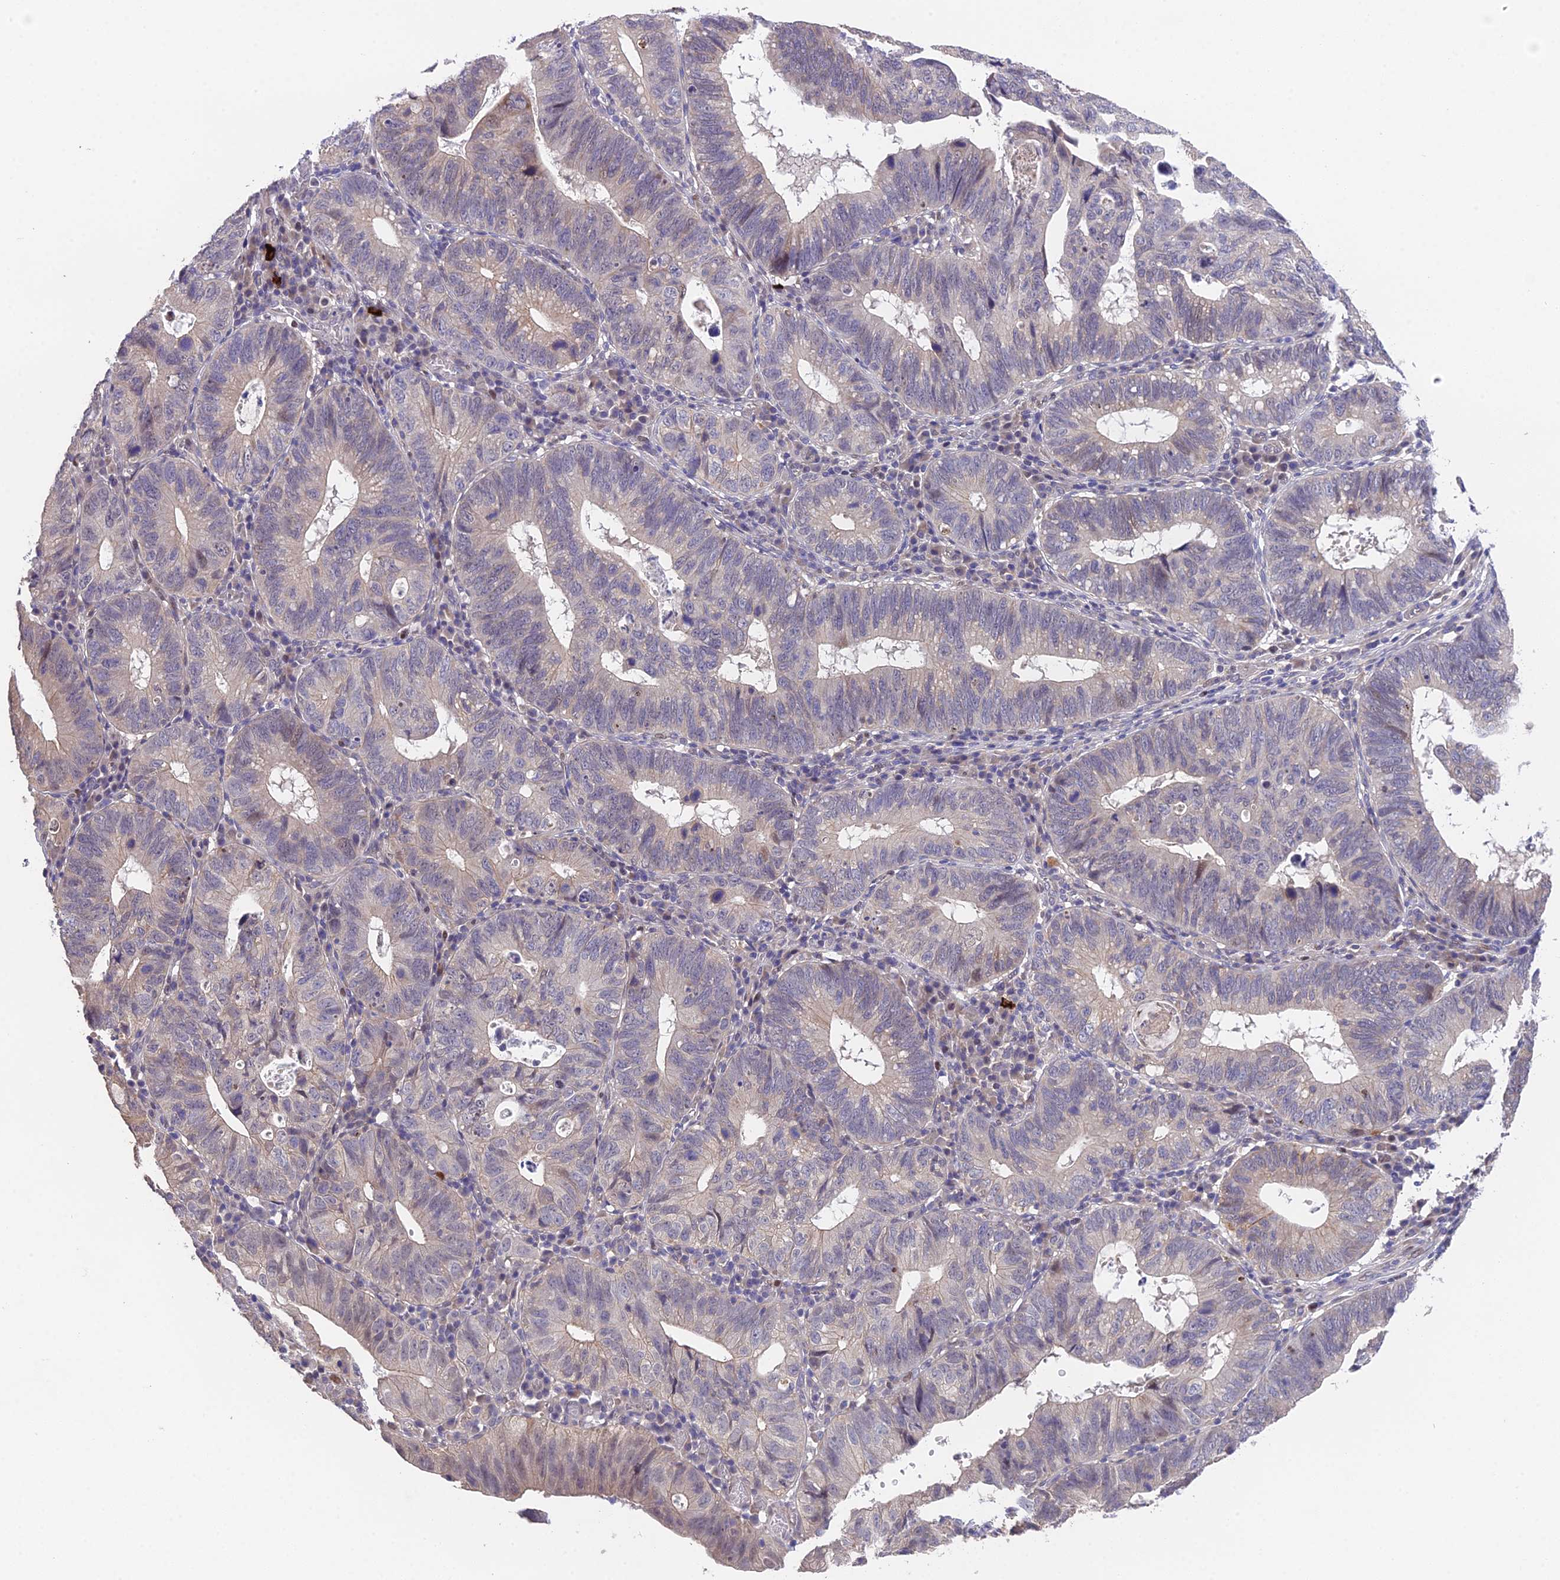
{"staining": {"intensity": "negative", "quantity": "none", "location": "none"}, "tissue": "stomach cancer", "cell_type": "Tumor cells", "image_type": "cancer", "snomed": [{"axis": "morphology", "description": "Adenocarcinoma, NOS"}, {"axis": "topography", "description": "Stomach"}], "caption": "A photomicrograph of human stomach adenocarcinoma is negative for staining in tumor cells.", "gene": "PUS10", "patient": {"sex": "male", "age": 59}}